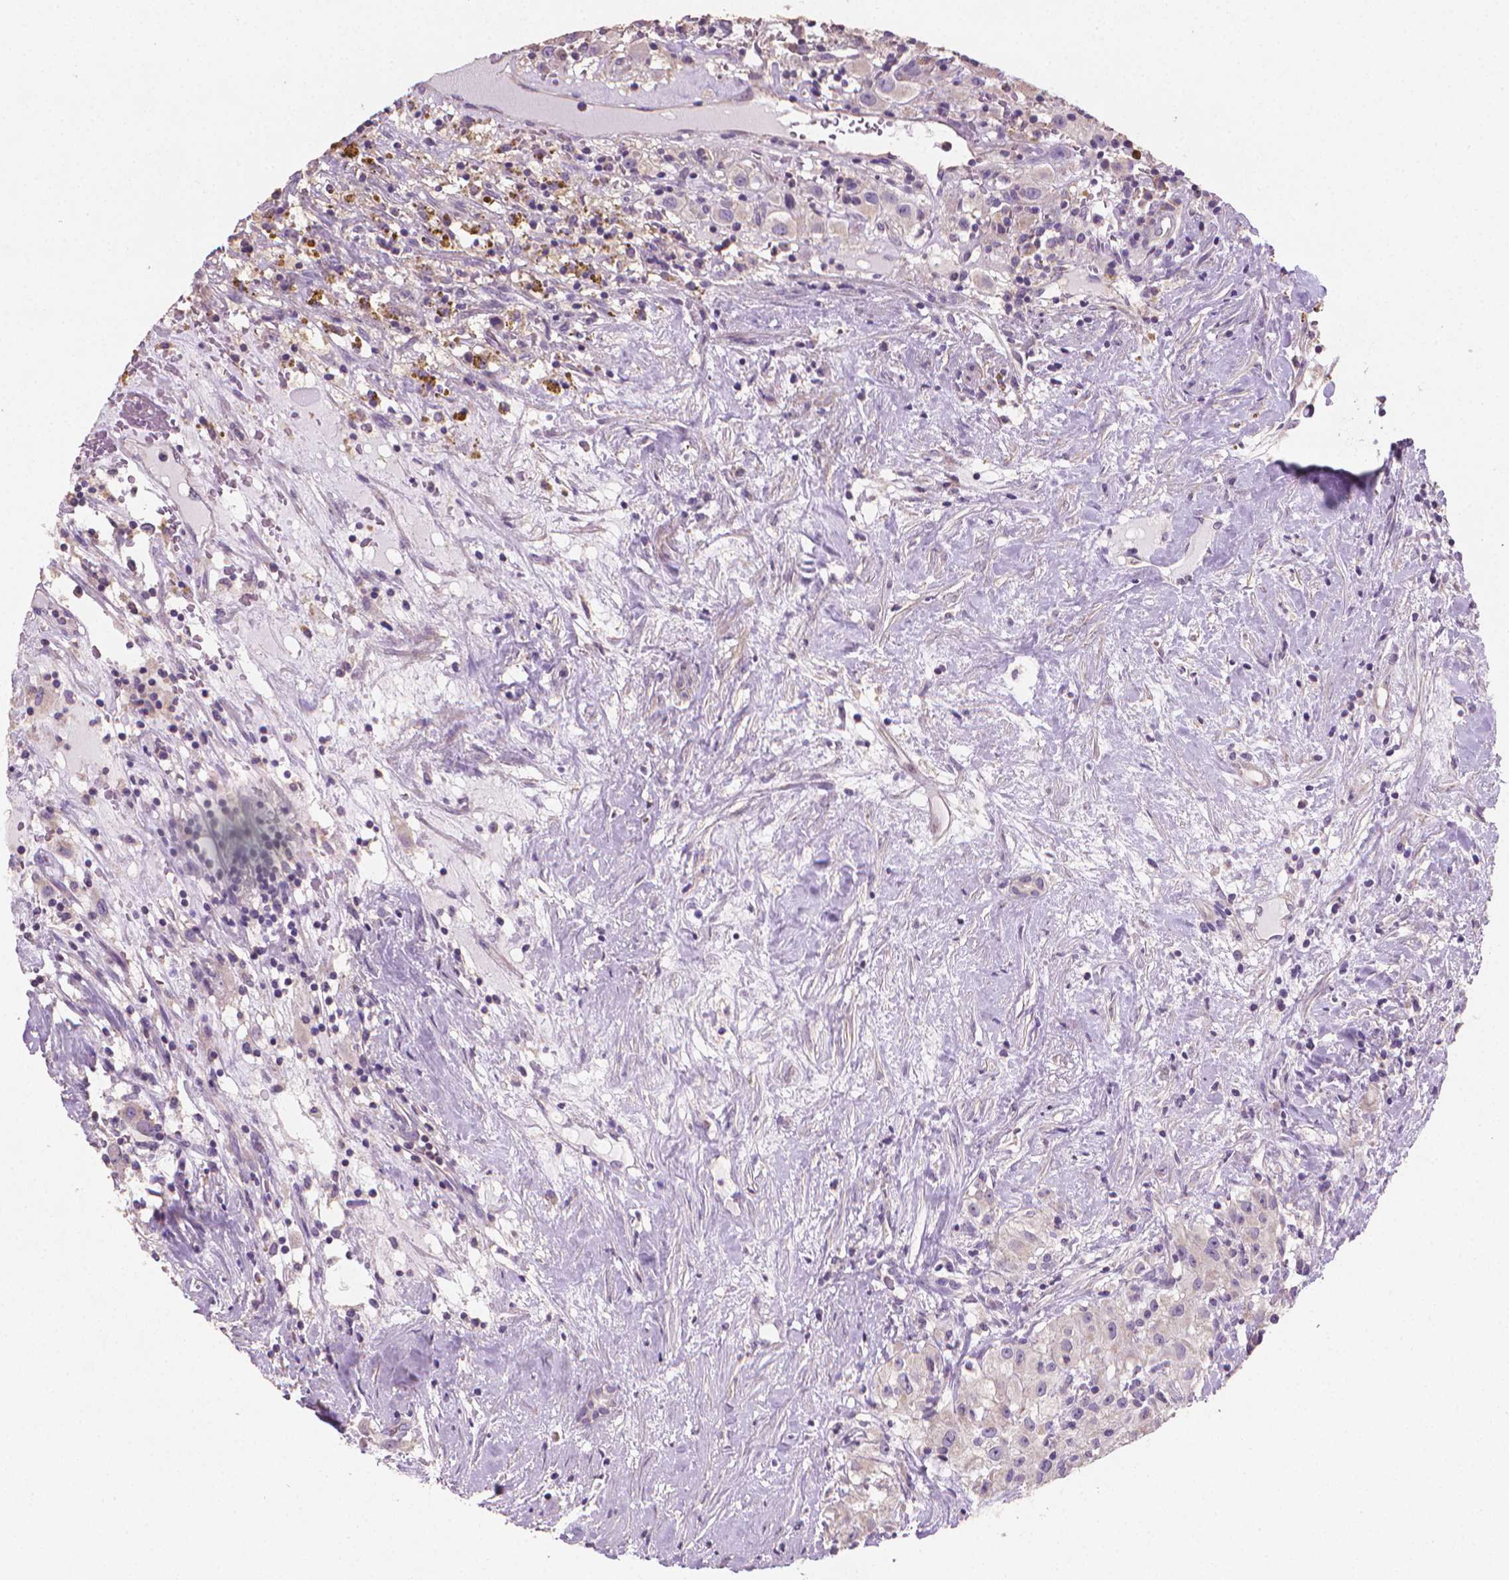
{"staining": {"intensity": "negative", "quantity": "none", "location": "none"}, "tissue": "renal cancer", "cell_type": "Tumor cells", "image_type": "cancer", "snomed": [{"axis": "morphology", "description": "Adenocarcinoma, NOS"}, {"axis": "topography", "description": "Kidney"}], "caption": "DAB (3,3'-diaminobenzidine) immunohistochemical staining of adenocarcinoma (renal) shows no significant expression in tumor cells. (DAB immunohistochemistry with hematoxylin counter stain).", "gene": "CATIP", "patient": {"sex": "female", "age": 67}}